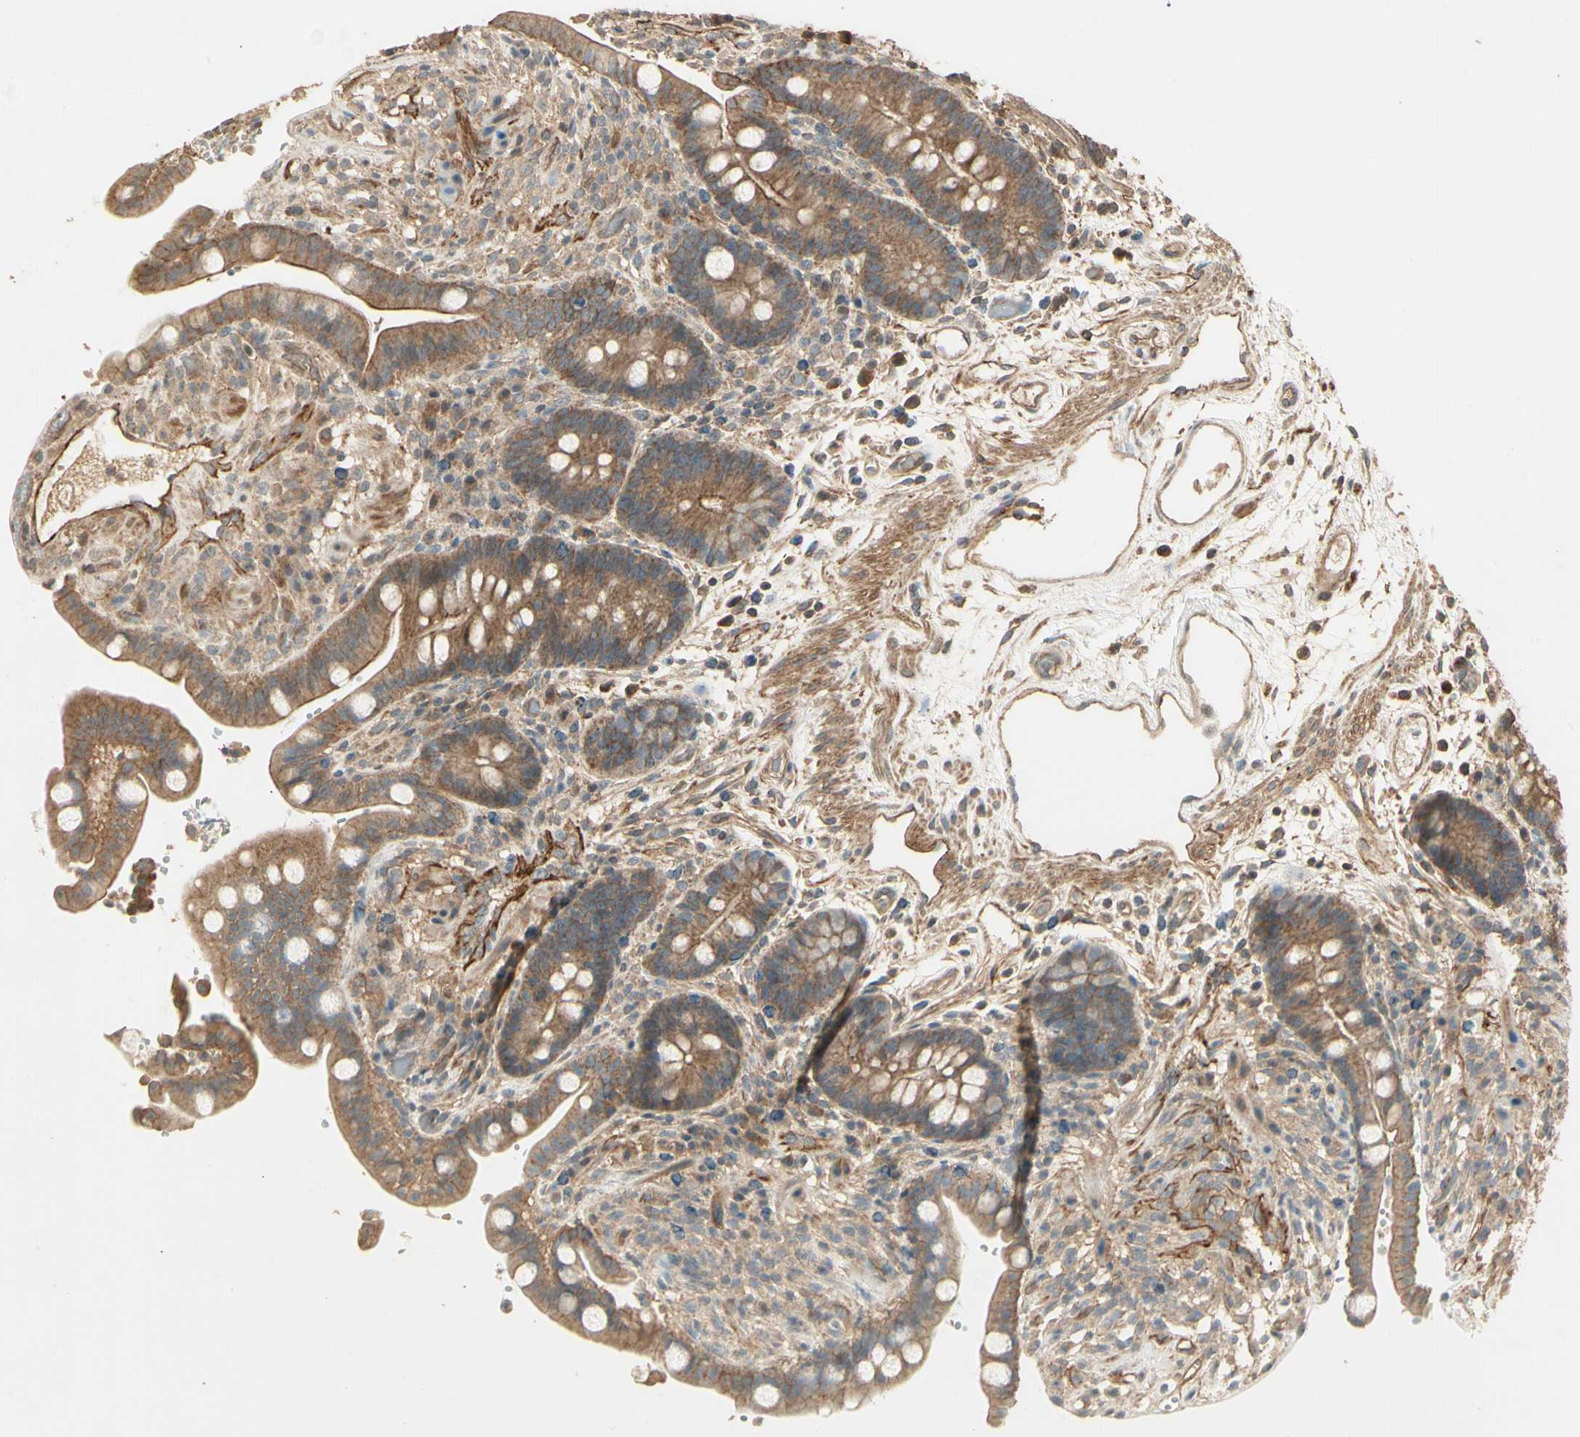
{"staining": {"intensity": "moderate", "quantity": ">75%", "location": "cytoplasmic/membranous"}, "tissue": "colon", "cell_type": "Endothelial cells", "image_type": "normal", "snomed": [{"axis": "morphology", "description": "Normal tissue, NOS"}, {"axis": "topography", "description": "Colon"}], "caption": "Protein positivity by IHC displays moderate cytoplasmic/membranous staining in about >75% of endothelial cells in benign colon. (Brightfield microscopy of DAB IHC at high magnification).", "gene": "RNF180", "patient": {"sex": "male", "age": 73}}